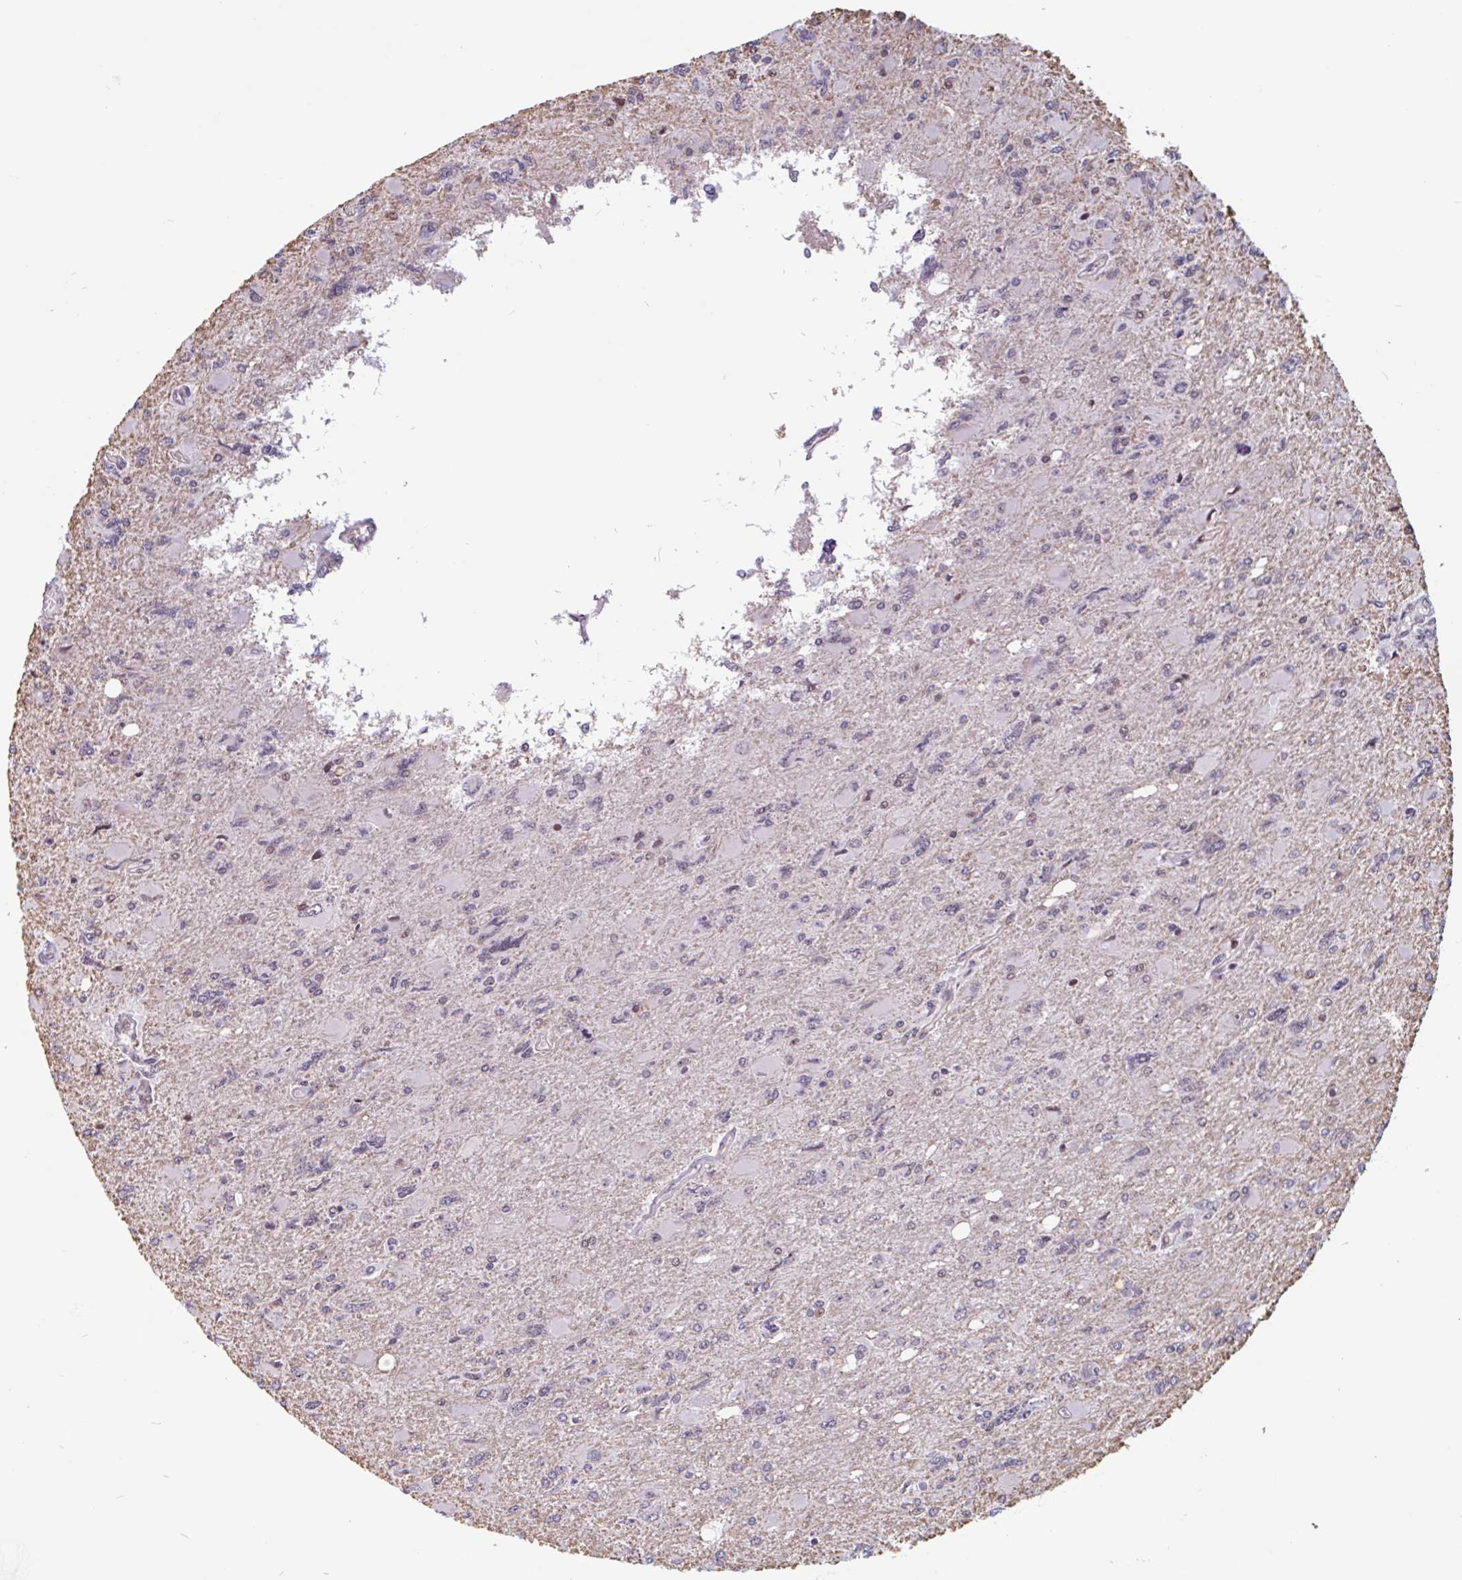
{"staining": {"intensity": "moderate", "quantity": "<25%", "location": "nuclear"}, "tissue": "glioma", "cell_type": "Tumor cells", "image_type": "cancer", "snomed": [{"axis": "morphology", "description": "Glioma, malignant, High grade"}, {"axis": "topography", "description": "Brain"}], "caption": "Immunohistochemistry histopathology image of neoplastic tissue: malignant glioma (high-grade) stained using immunohistochemistry (IHC) shows low levels of moderate protein expression localized specifically in the nuclear of tumor cells, appearing as a nuclear brown color.", "gene": "ZNF689", "patient": {"sex": "male", "age": 67}}